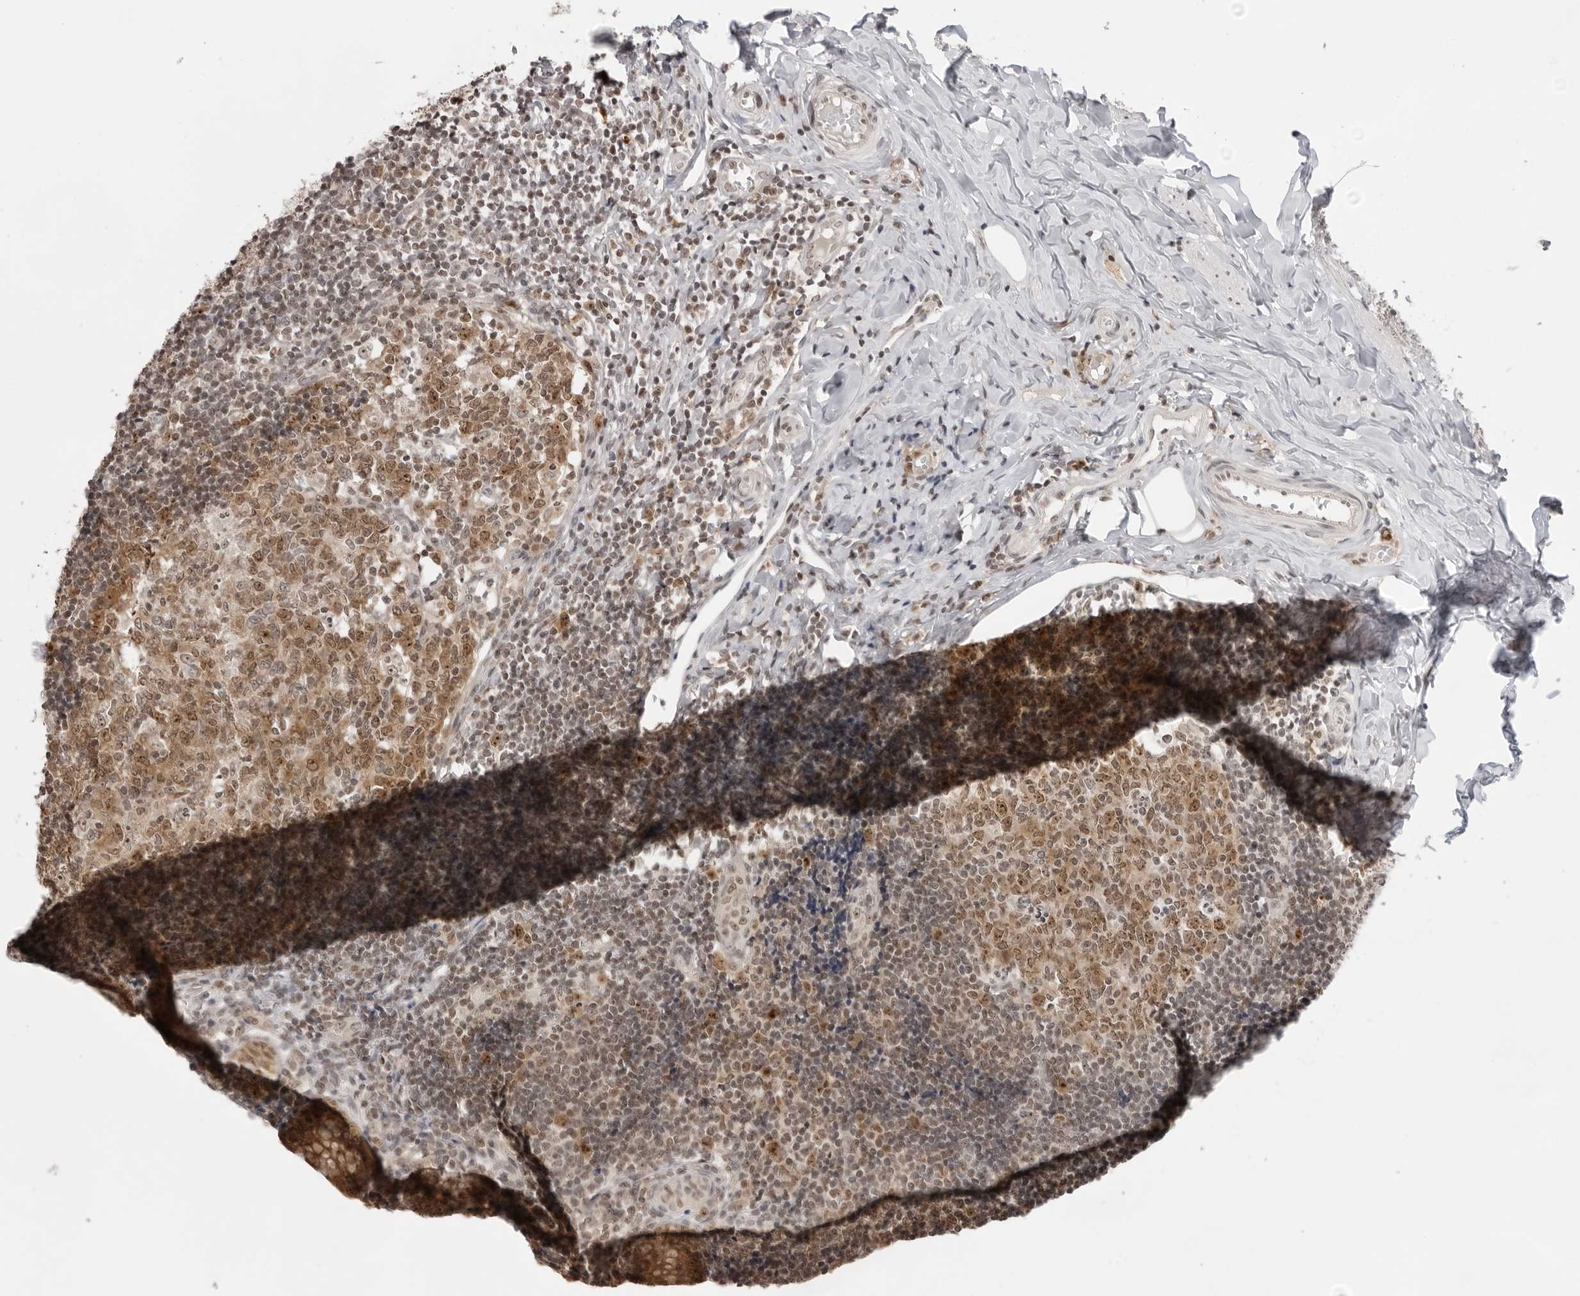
{"staining": {"intensity": "moderate", "quantity": ">75%", "location": "cytoplasmic/membranous,nuclear"}, "tissue": "appendix", "cell_type": "Glandular cells", "image_type": "normal", "snomed": [{"axis": "morphology", "description": "Normal tissue, NOS"}, {"axis": "topography", "description": "Appendix"}], "caption": "Immunohistochemical staining of normal human appendix demonstrates >75% levels of moderate cytoplasmic/membranous,nuclear protein expression in approximately >75% of glandular cells.", "gene": "EXOSC10", "patient": {"sex": "male", "age": 8}}